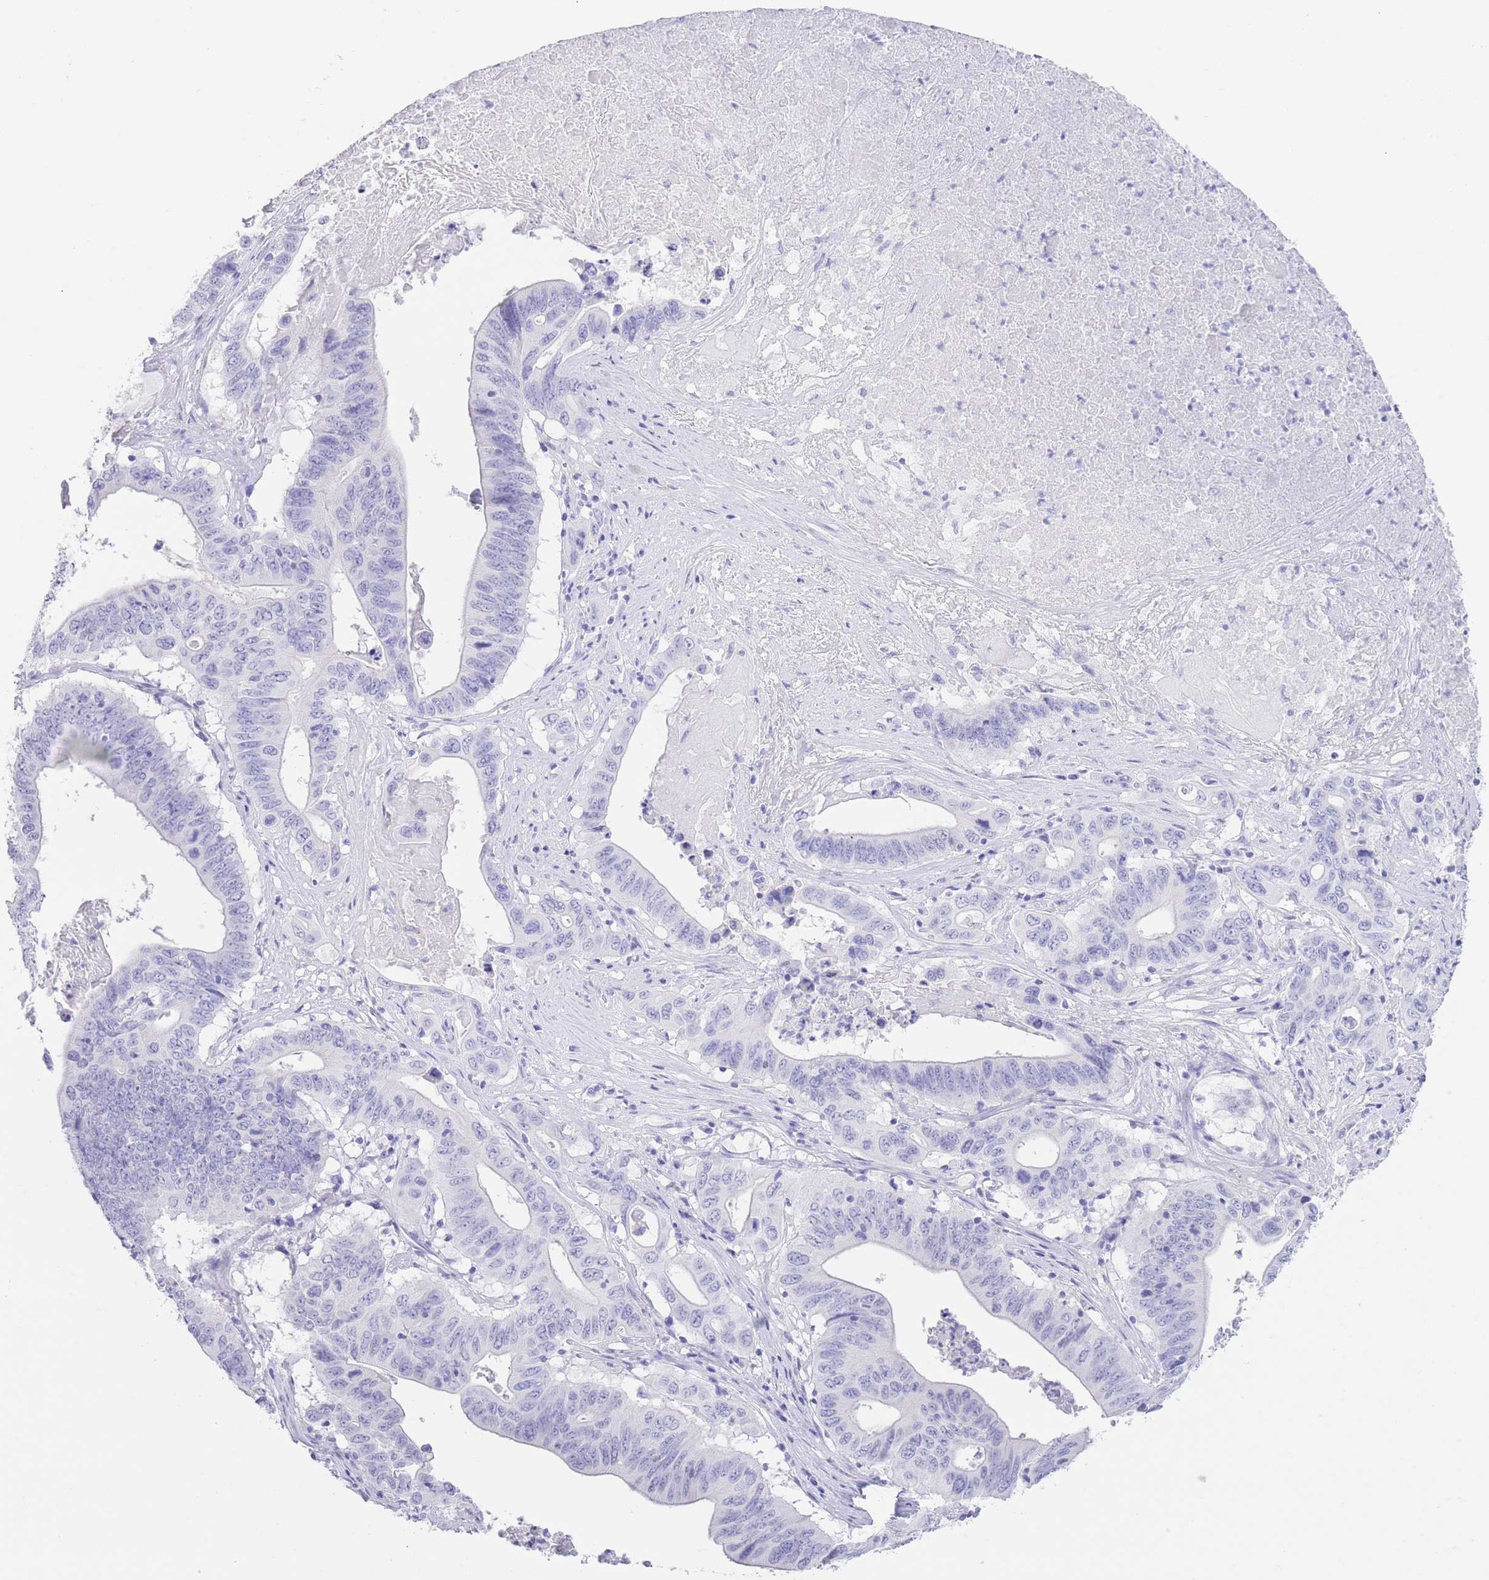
{"staining": {"intensity": "negative", "quantity": "none", "location": "none"}, "tissue": "lung cancer", "cell_type": "Tumor cells", "image_type": "cancer", "snomed": [{"axis": "morphology", "description": "Adenocarcinoma, NOS"}, {"axis": "topography", "description": "Lung"}], "caption": "Image shows no significant protein positivity in tumor cells of lung cancer.", "gene": "PKLR", "patient": {"sex": "female", "age": 60}}